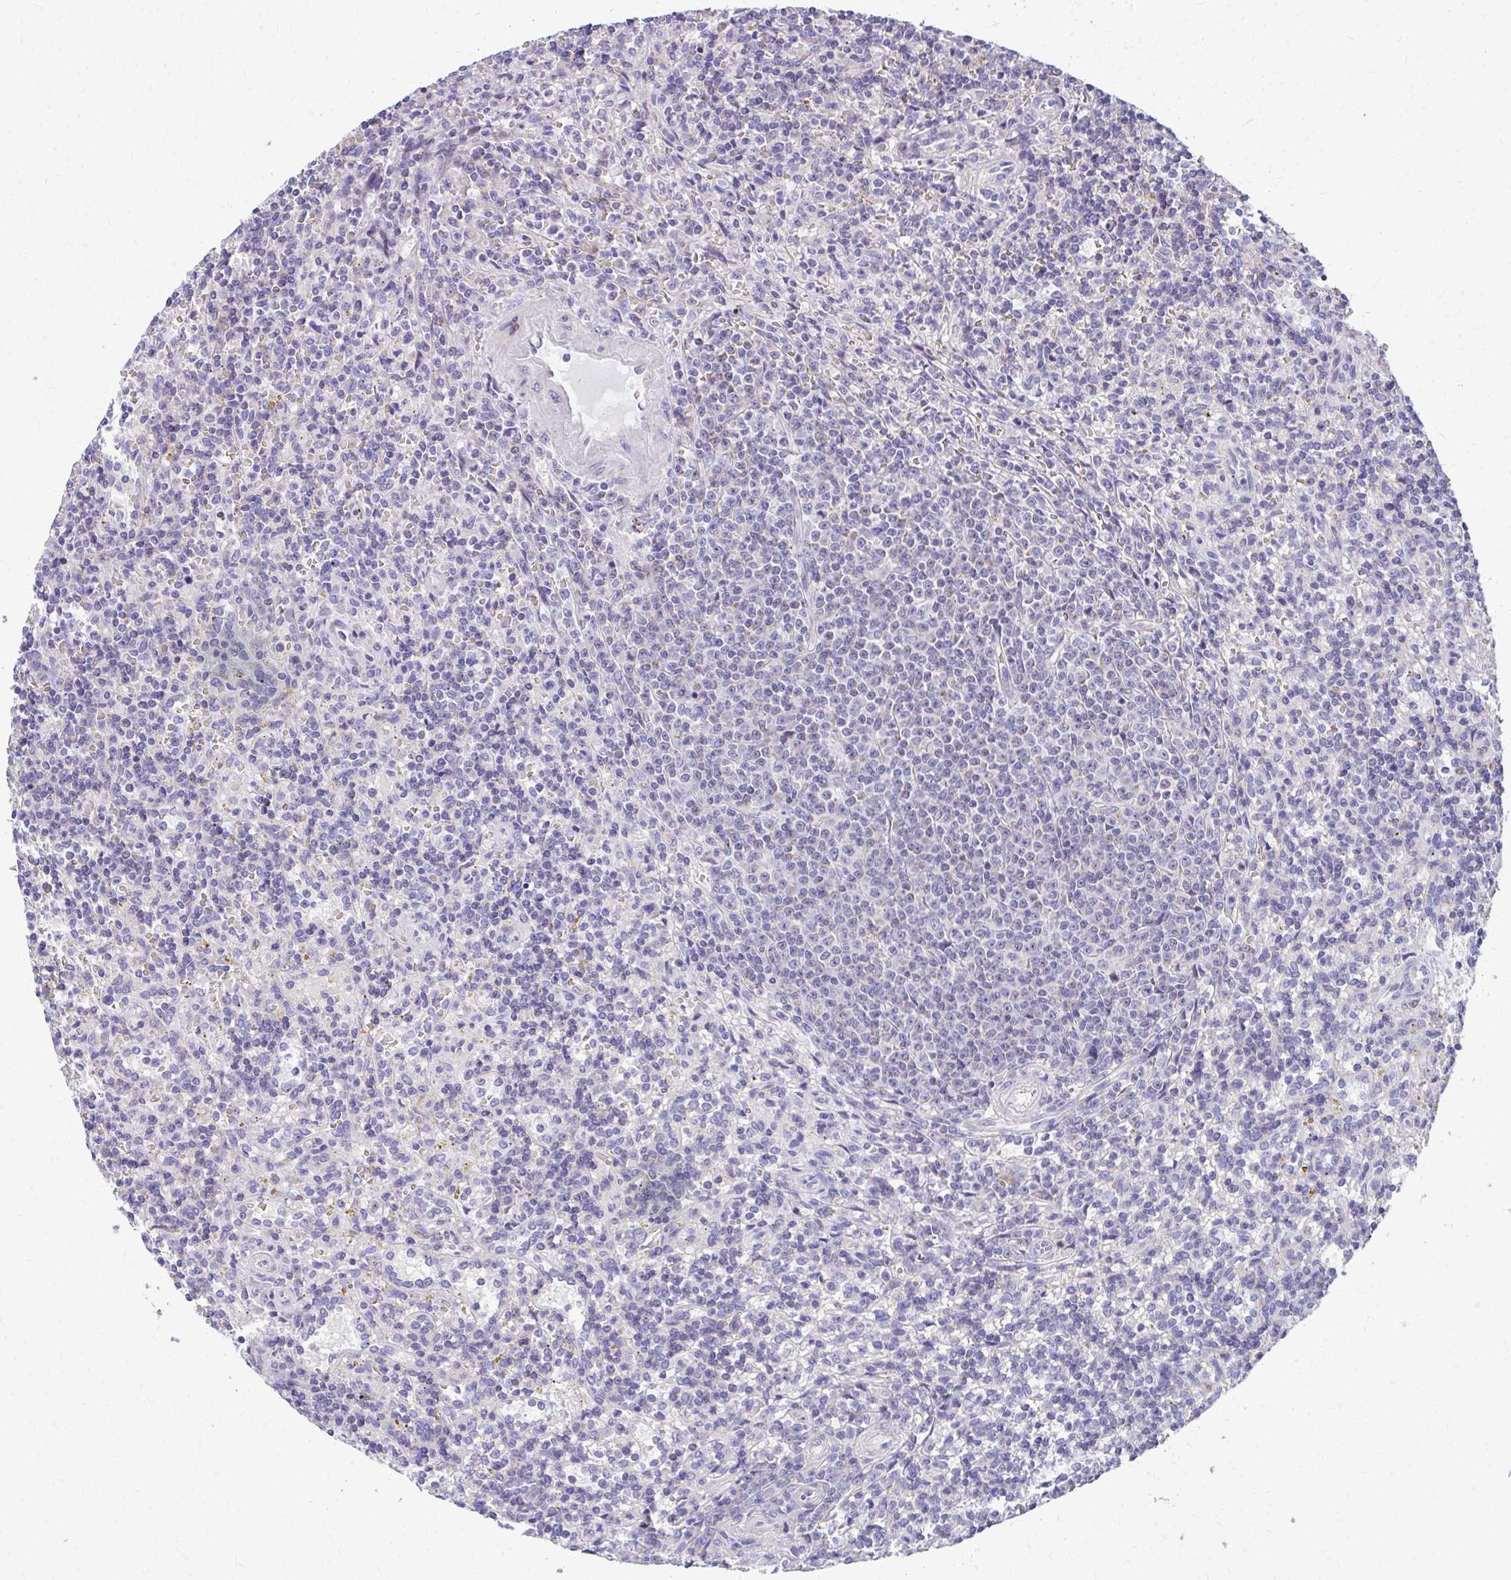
{"staining": {"intensity": "negative", "quantity": "none", "location": "none"}, "tissue": "lymphoma", "cell_type": "Tumor cells", "image_type": "cancer", "snomed": [{"axis": "morphology", "description": "Malignant lymphoma, non-Hodgkin's type, Low grade"}, {"axis": "topography", "description": "Spleen"}], "caption": "A histopathology image of low-grade malignant lymphoma, non-Hodgkin's type stained for a protein reveals no brown staining in tumor cells.", "gene": "IL37", "patient": {"sex": "male", "age": 67}}